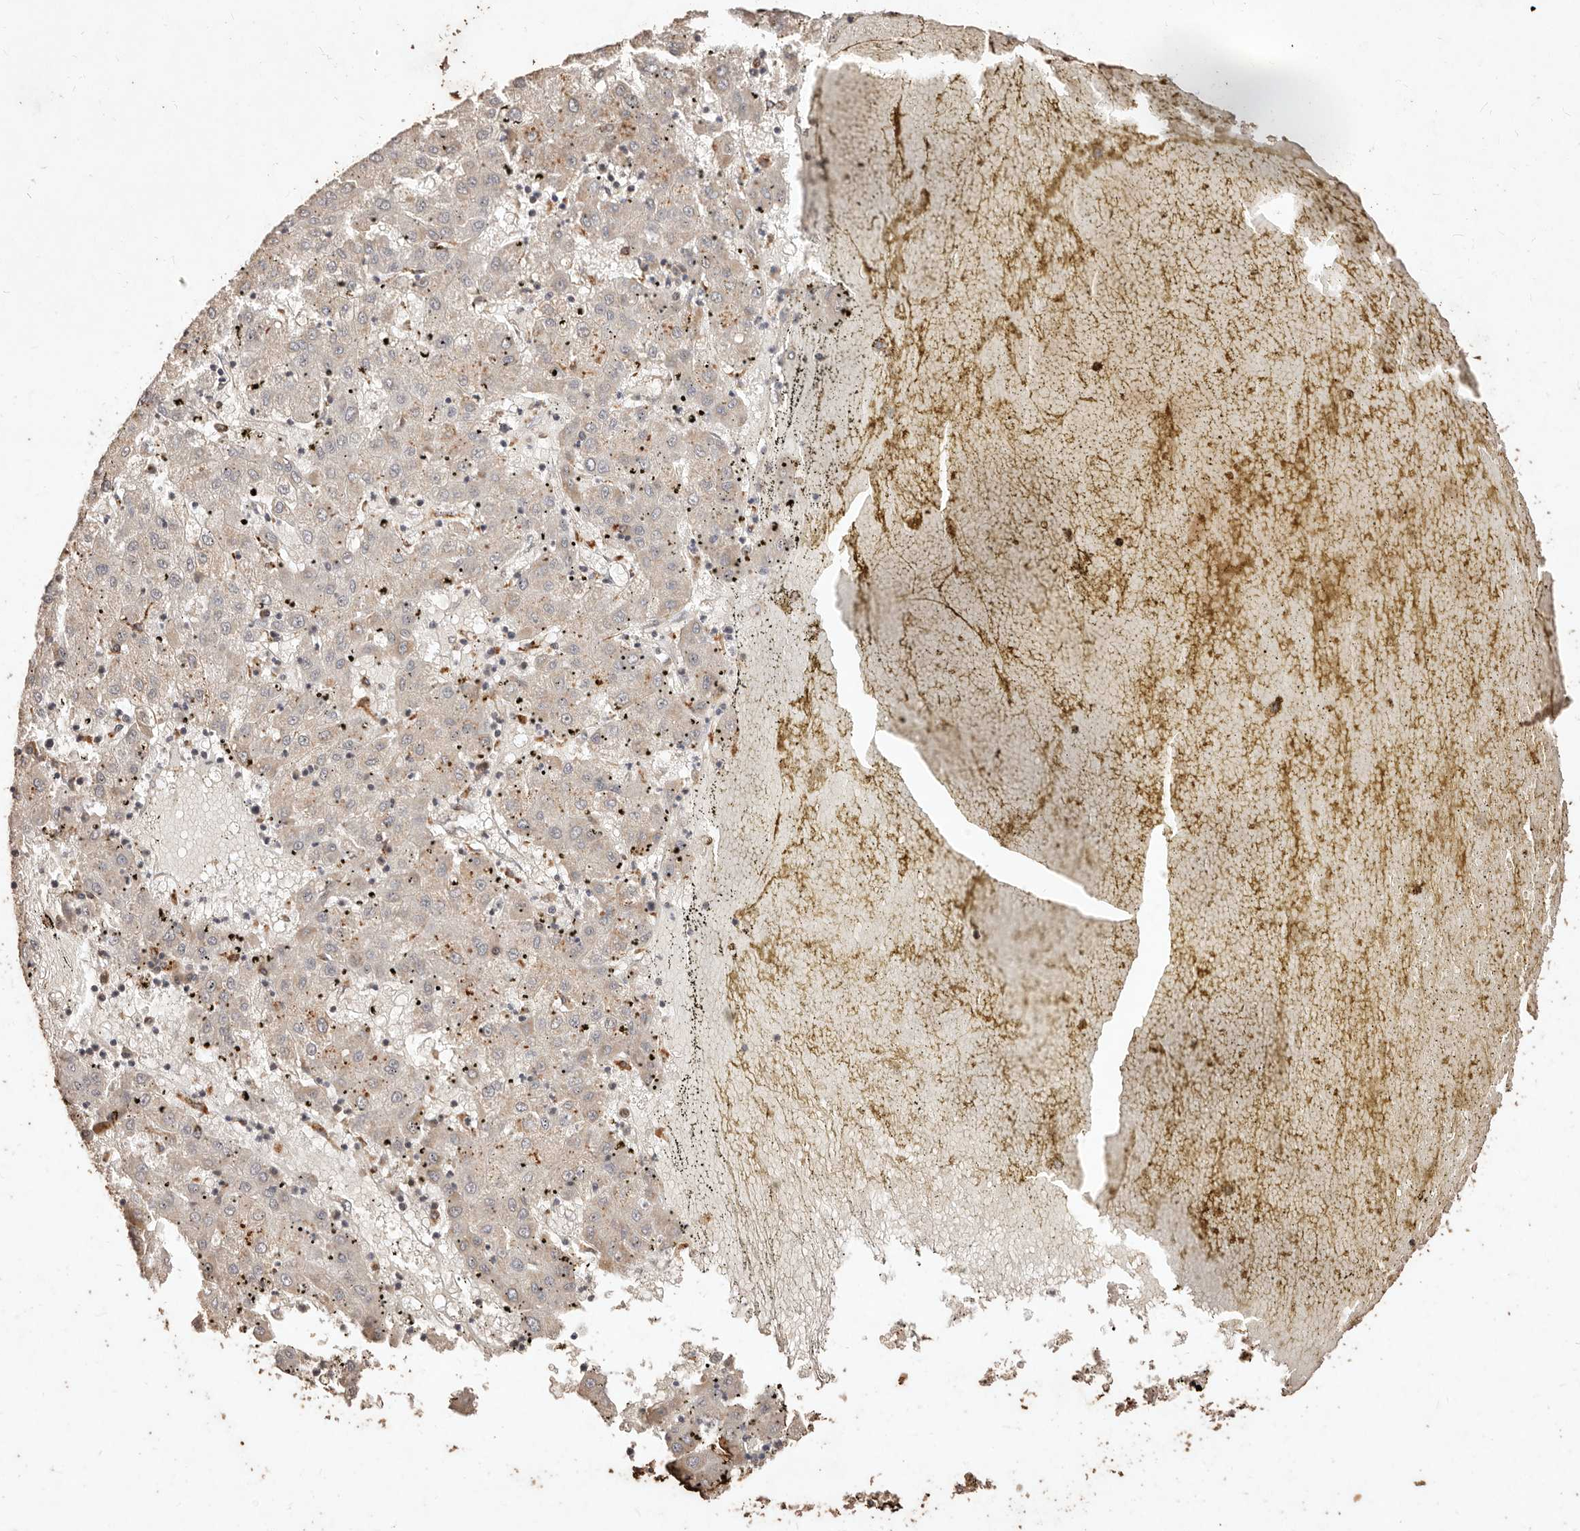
{"staining": {"intensity": "negative", "quantity": "none", "location": "none"}, "tissue": "liver cancer", "cell_type": "Tumor cells", "image_type": "cancer", "snomed": [{"axis": "morphology", "description": "Carcinoma, Hepatocellular, NOS"}, {"axis": "topography", "description": "Liver"}], "caption": "Hepatocellular carcinoma (liver) was stained to show a protein in brown. There is no significant positivity in tumor cells. (DAB IHC with hematoxylin counter stain).", "gene": "KIF9", "patient": {"sex": "male", "age": 72}}